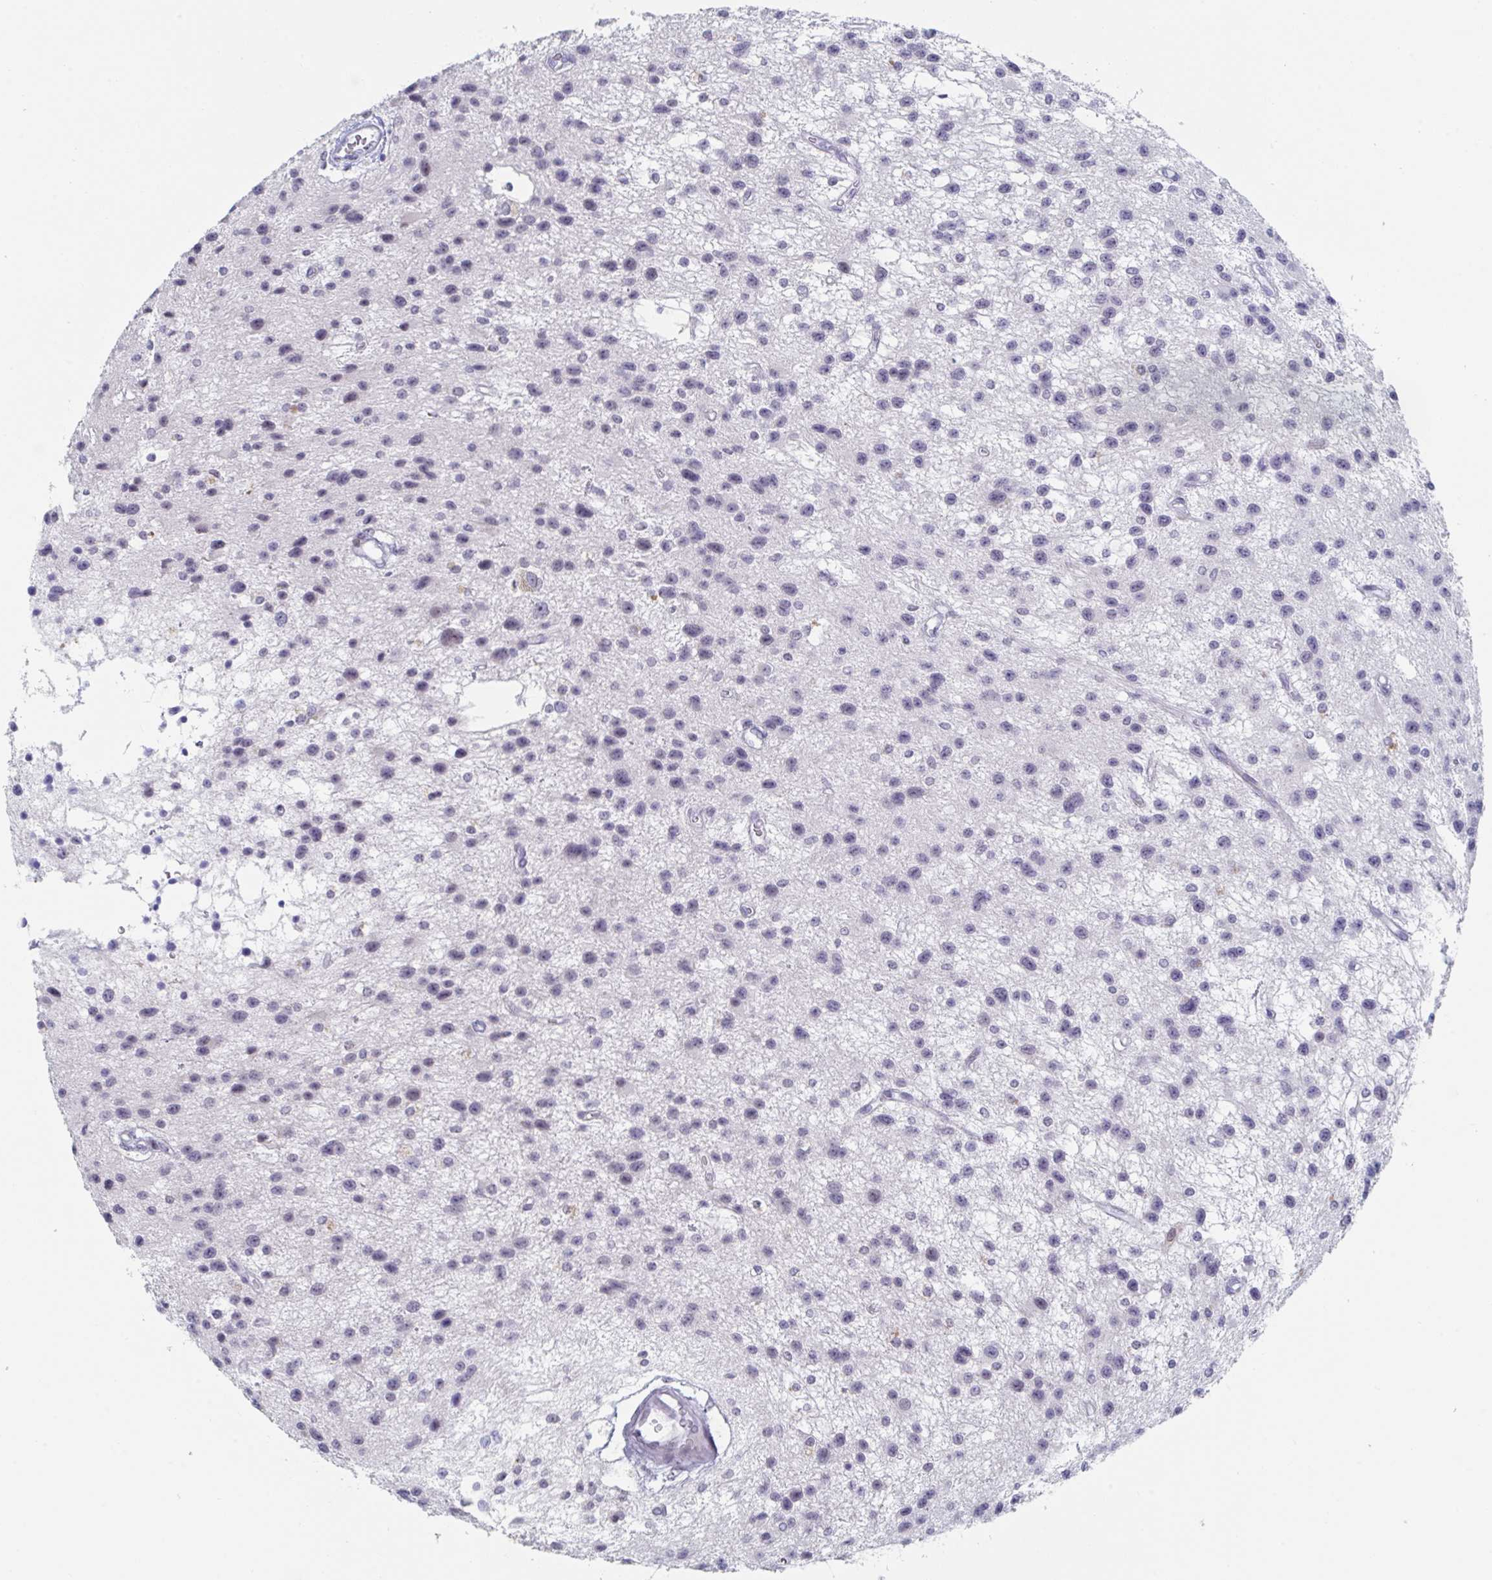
{"staining": {"intensity": "weak", "quantity": "<25%", "location": "nuclear"}, "tissue": "glioma", "cell_type": "Tumor cells", "image_type": "cancer", "snomed": [{"axis": "morphology", "description": "Glioma, malignant, Low grade"}, {"axis": "topography", "description": "Brain"}], "caption": "IHC of human malignant glioma (low-grade) shows no expression in tumor cells.", "gene": "NR1H2", "patient": {"sex": "male", "age": 43}}